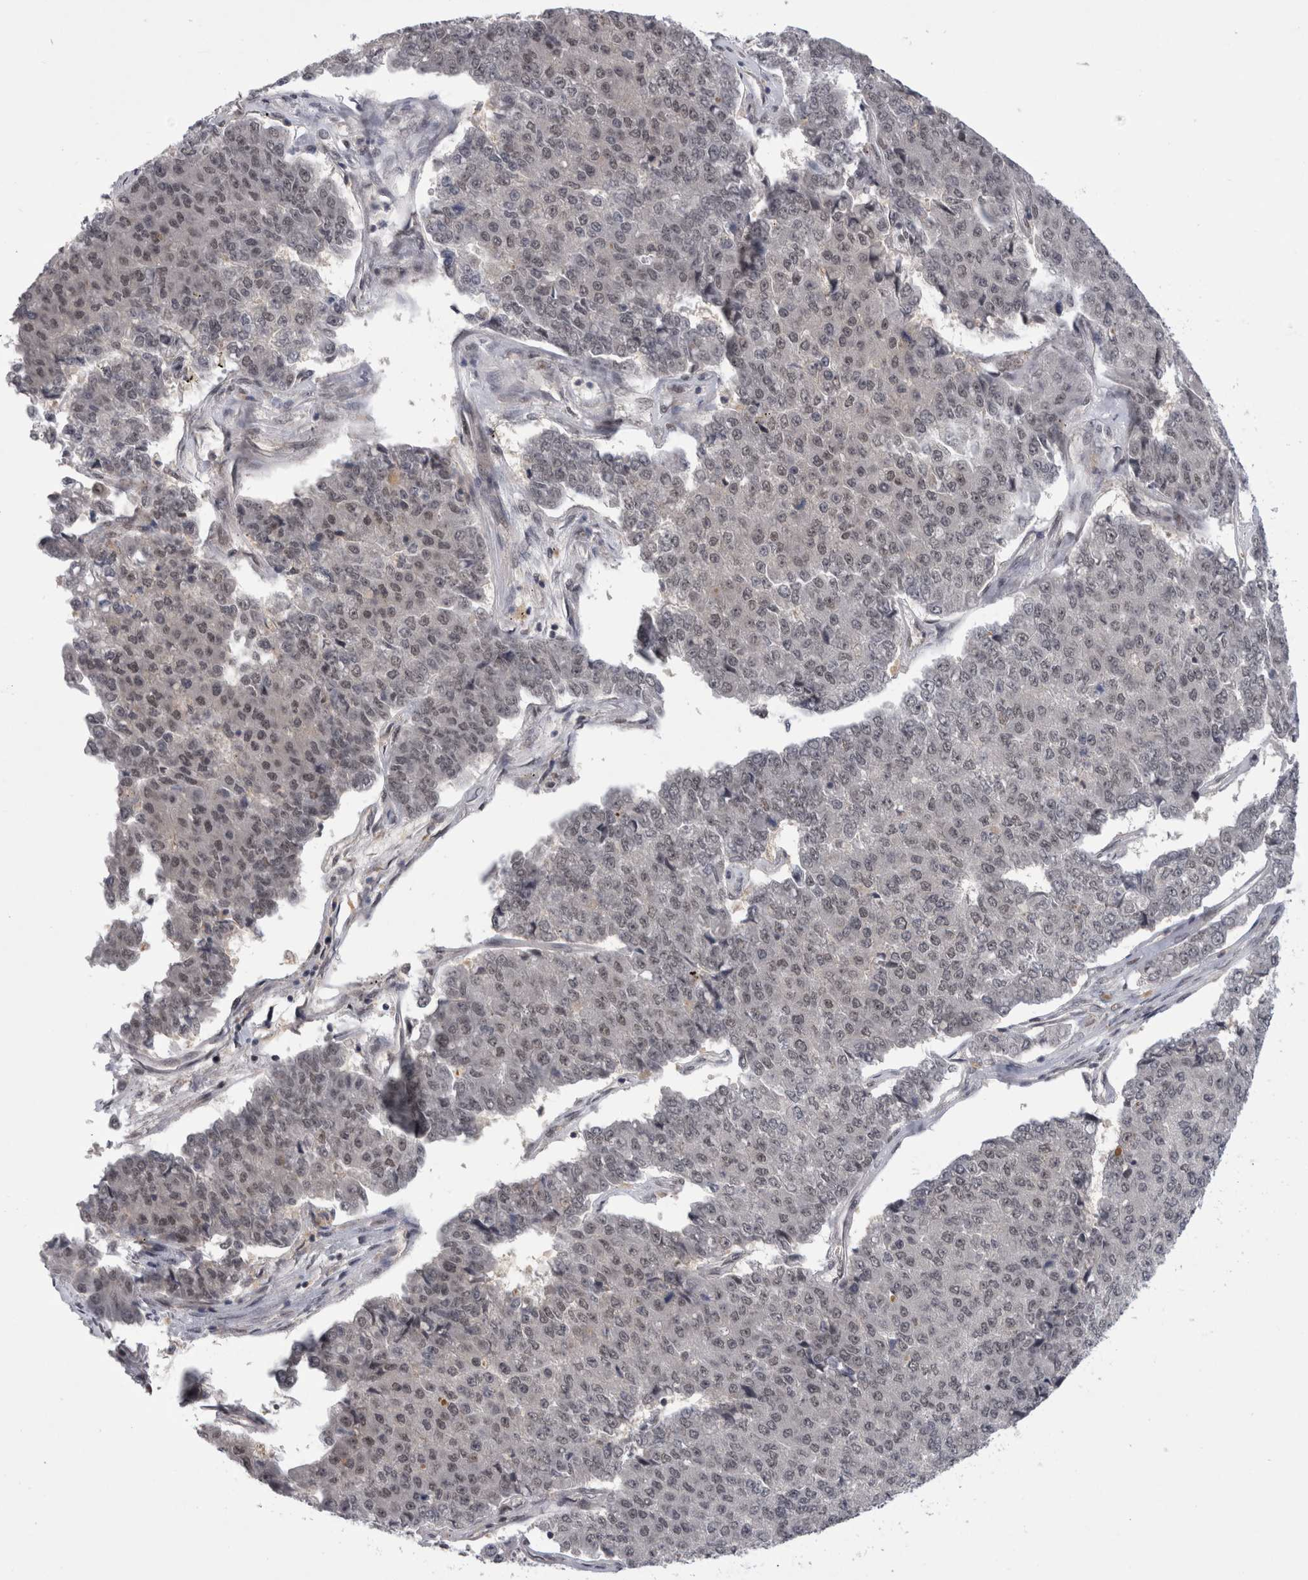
{"staining": {"intensity": "weak", "quantity": ">75%", "location": "nuclear"}, "tissue": "pancreatic cancer", "cell_type": "Tumor cells", "image_type": "cancer", "snomed": [{"axis": "morphology", "description": "Adenocarcinoma, NOS"}, {"axis": "topography", "description": "Pancreas"}], "caption": "Immunohistochemistry (IHC) photomicrograph of neoplastic tissue: adenocarcinoma (pancreatic) stained using immunohistochemistry shows low levels of weak protein expression localized specifically in the nuclear of tumor cells, appearing as a nuclear brown color.", "gene": "PSMB2", "patient": {"sex": "male", "age": 50}}